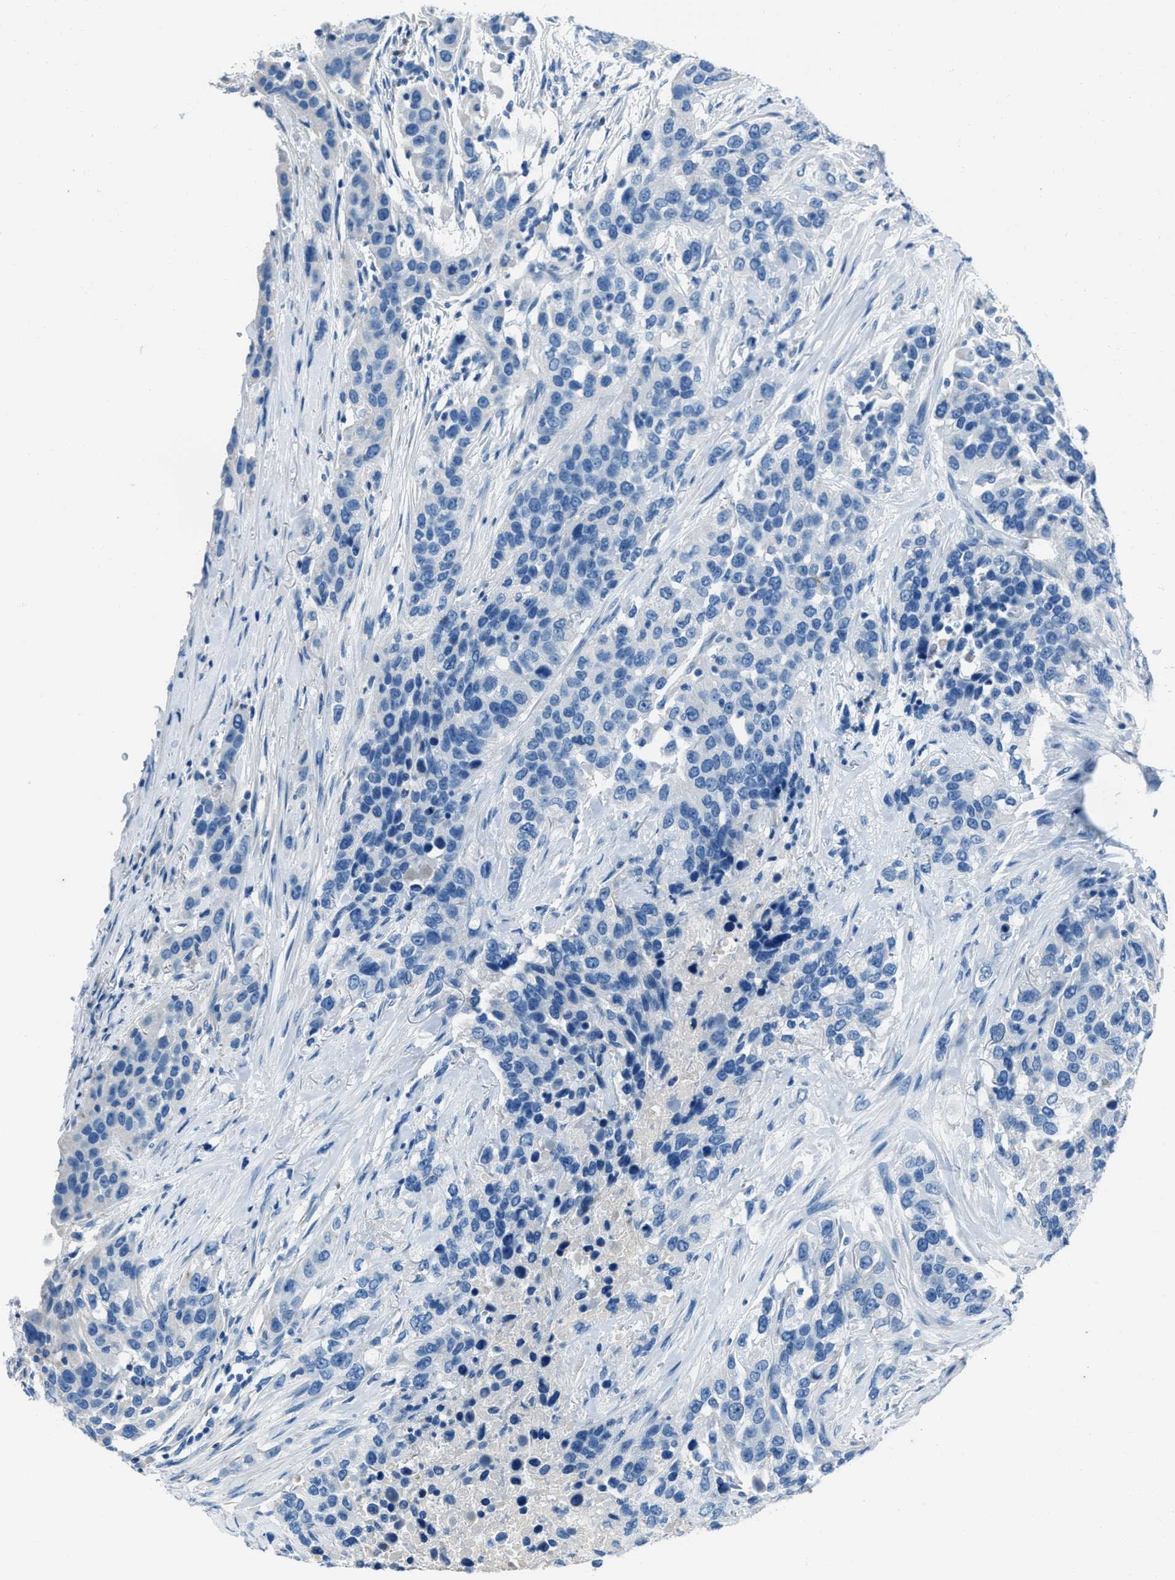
{"staining": {"intensity": "negative", "quantity": "none", "location": "none"}, "tissue": "urothelial cancer", "cell_type": "Tumor cells", "image_type": "cancer", "snomed": [{"axis": "morphology", "description": "Urothelial carcinoma, High grade"}, {"axis": "topography", "description": "Urinary bladder"}], "caption": "High magnification brightfield microscopy of urothelial cancer stained with DAB (3,3'-diaminobenzidine) (brown) and counterstained with hematoxylin (blue): tumor cells show no significant positivity.", "gene": "AMACR", "patient": {"sex": "female", "age": 80}}